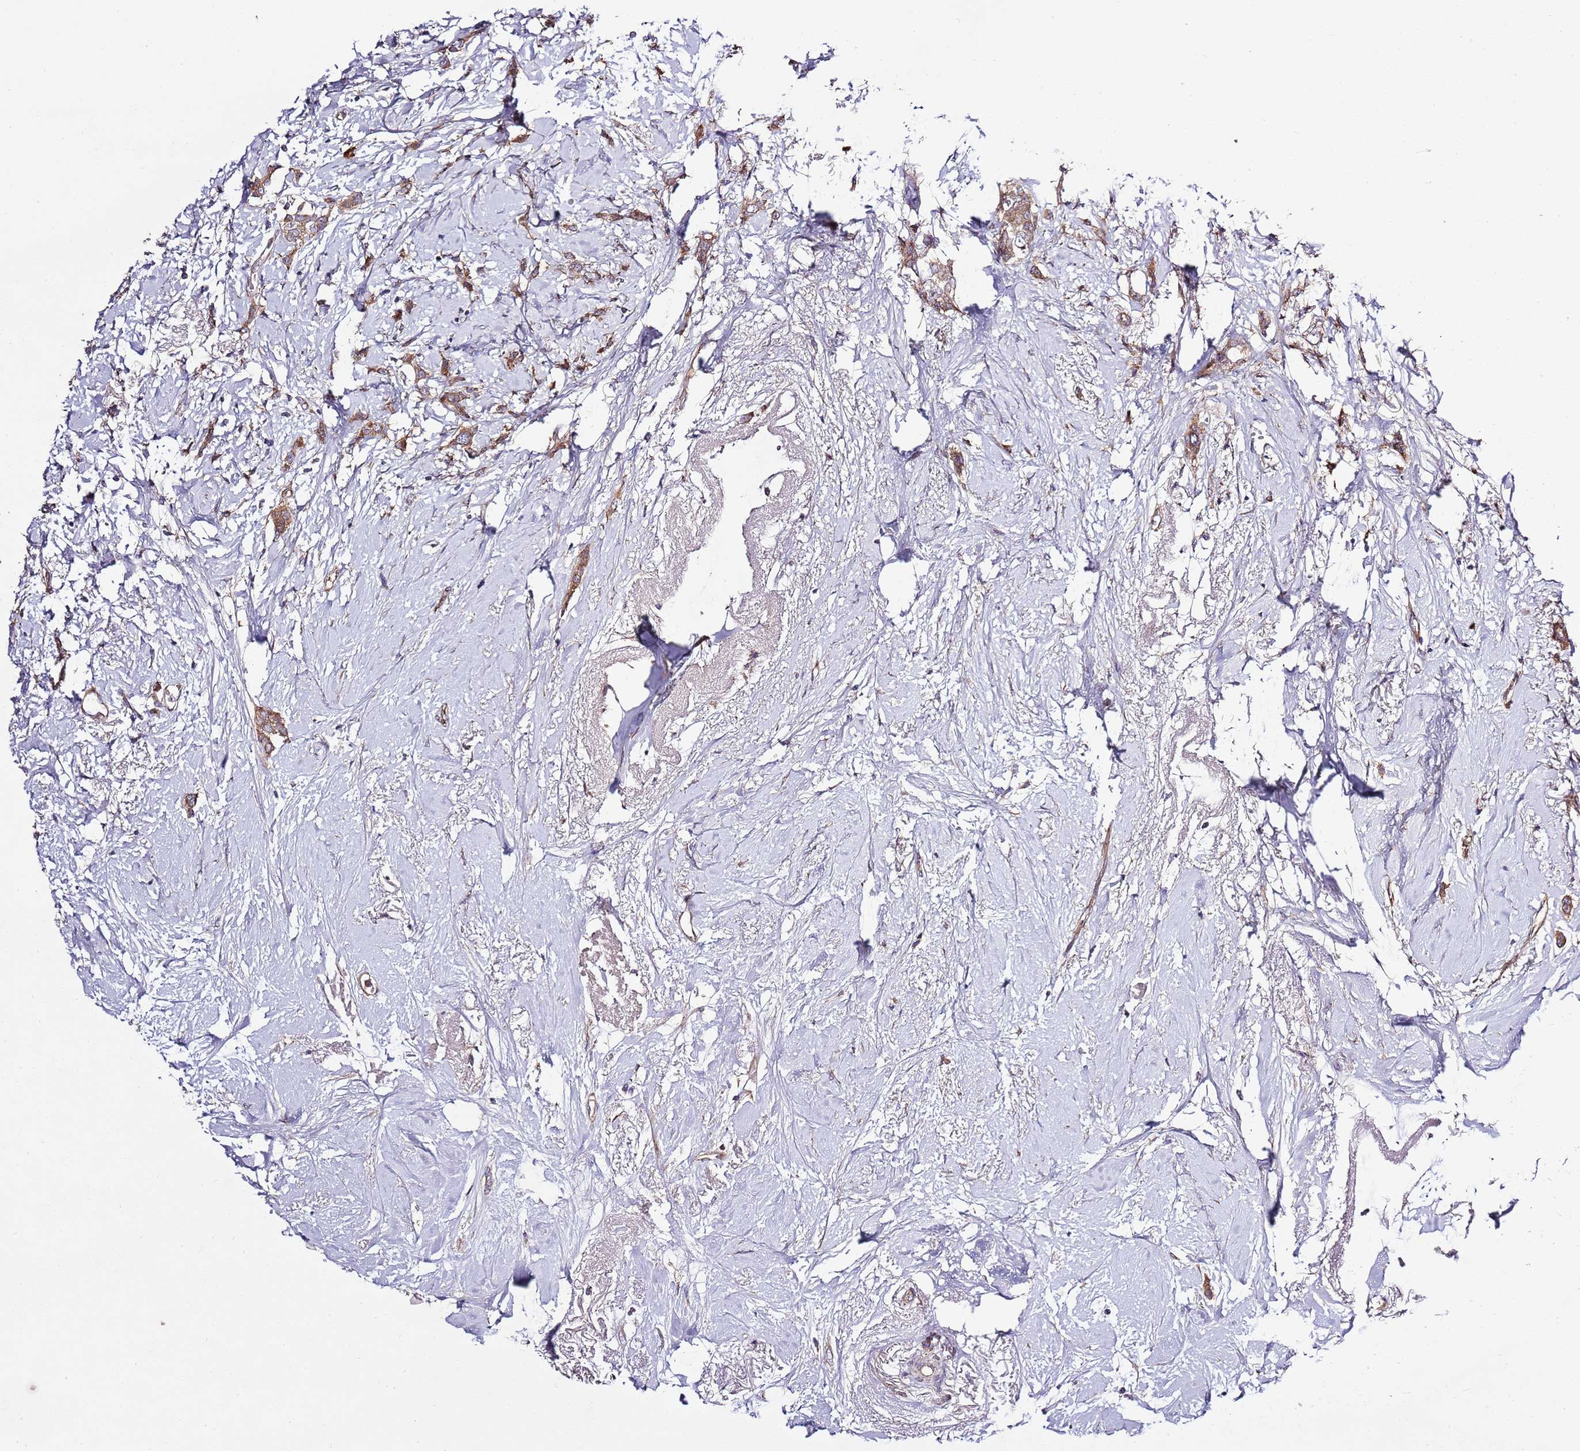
{"staining": {"intensity": "moderate", "quantity": ">75%", "location": "cytoplasmic/membranous"}, "tissue": "breast cancer", "cell_type": "Tumor cells", "image_type": "cancer", "snomed": [{"axis": "morphology", "description": "Duct carcinoma"}, {"axis": "topography", "description": "Breast"}], "caption": "Breast cancer (invasive ductal carcinoma) was stained to show a protein in brown. There is medium levels of moderate cytoplasmic/membranous expression in about >75% of tumor cells.", "gene": "MFNG", "patient": {"sex": "female", "age": 72}}